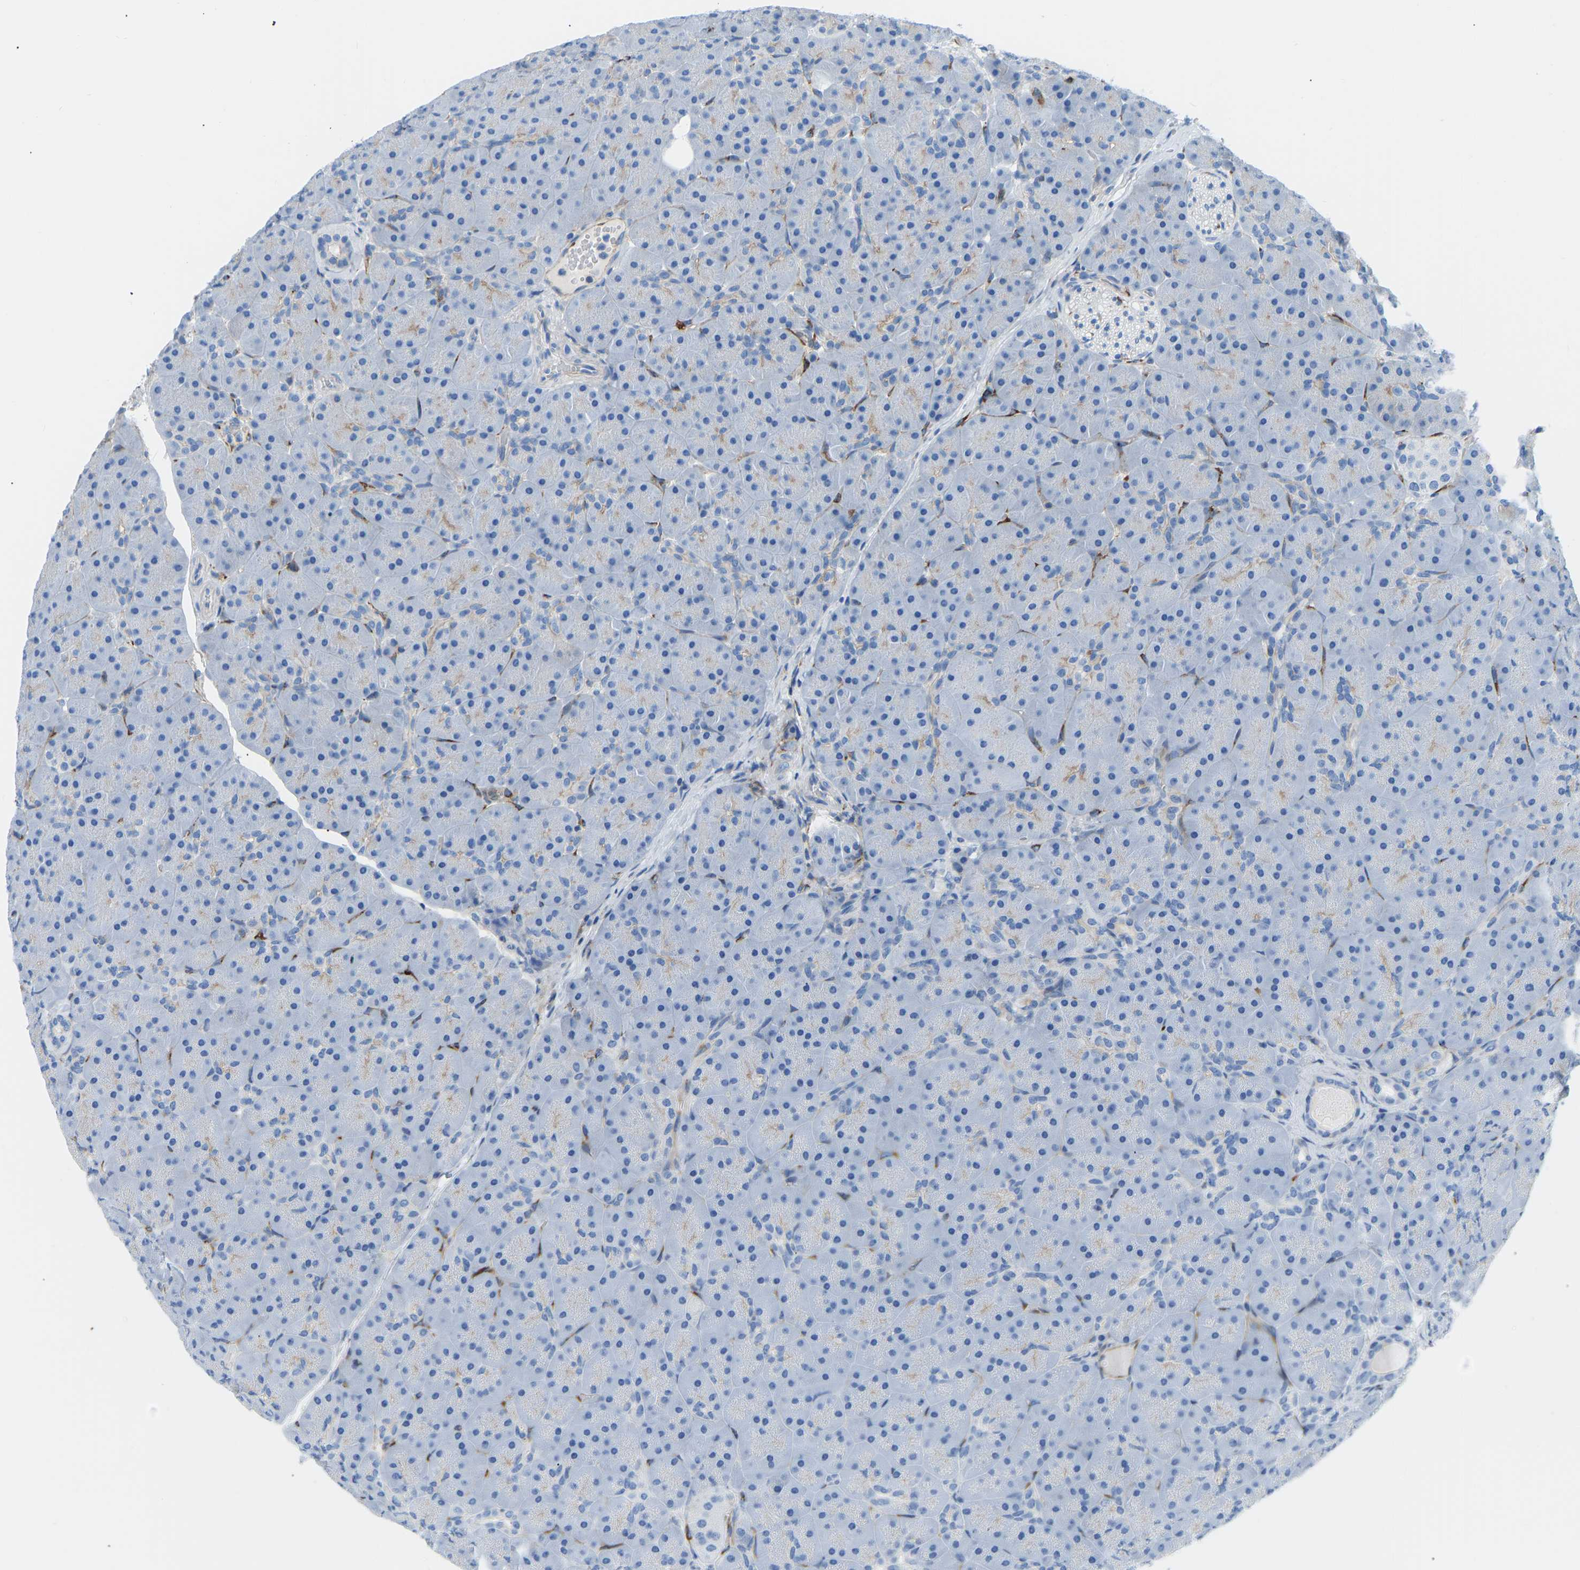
{"staining": {"intensity": "negative", "quantity": "none", "location": "none"}, "tissue": "pancreas", "cell_type": "Exocrine glandular cells", "image_type": "normal", "snomed": [{"axis": "morphology", "description": "Normal tissue, NOS"}, {"axis": "topography", "description": "Pancreas"}], "caption": "Immunohistochemical staining of normal pancreas shows no significant positivity in exocrine glandular cells.", "gene": "COL15A1", "patient": {"sex": "male", "age": 66}}